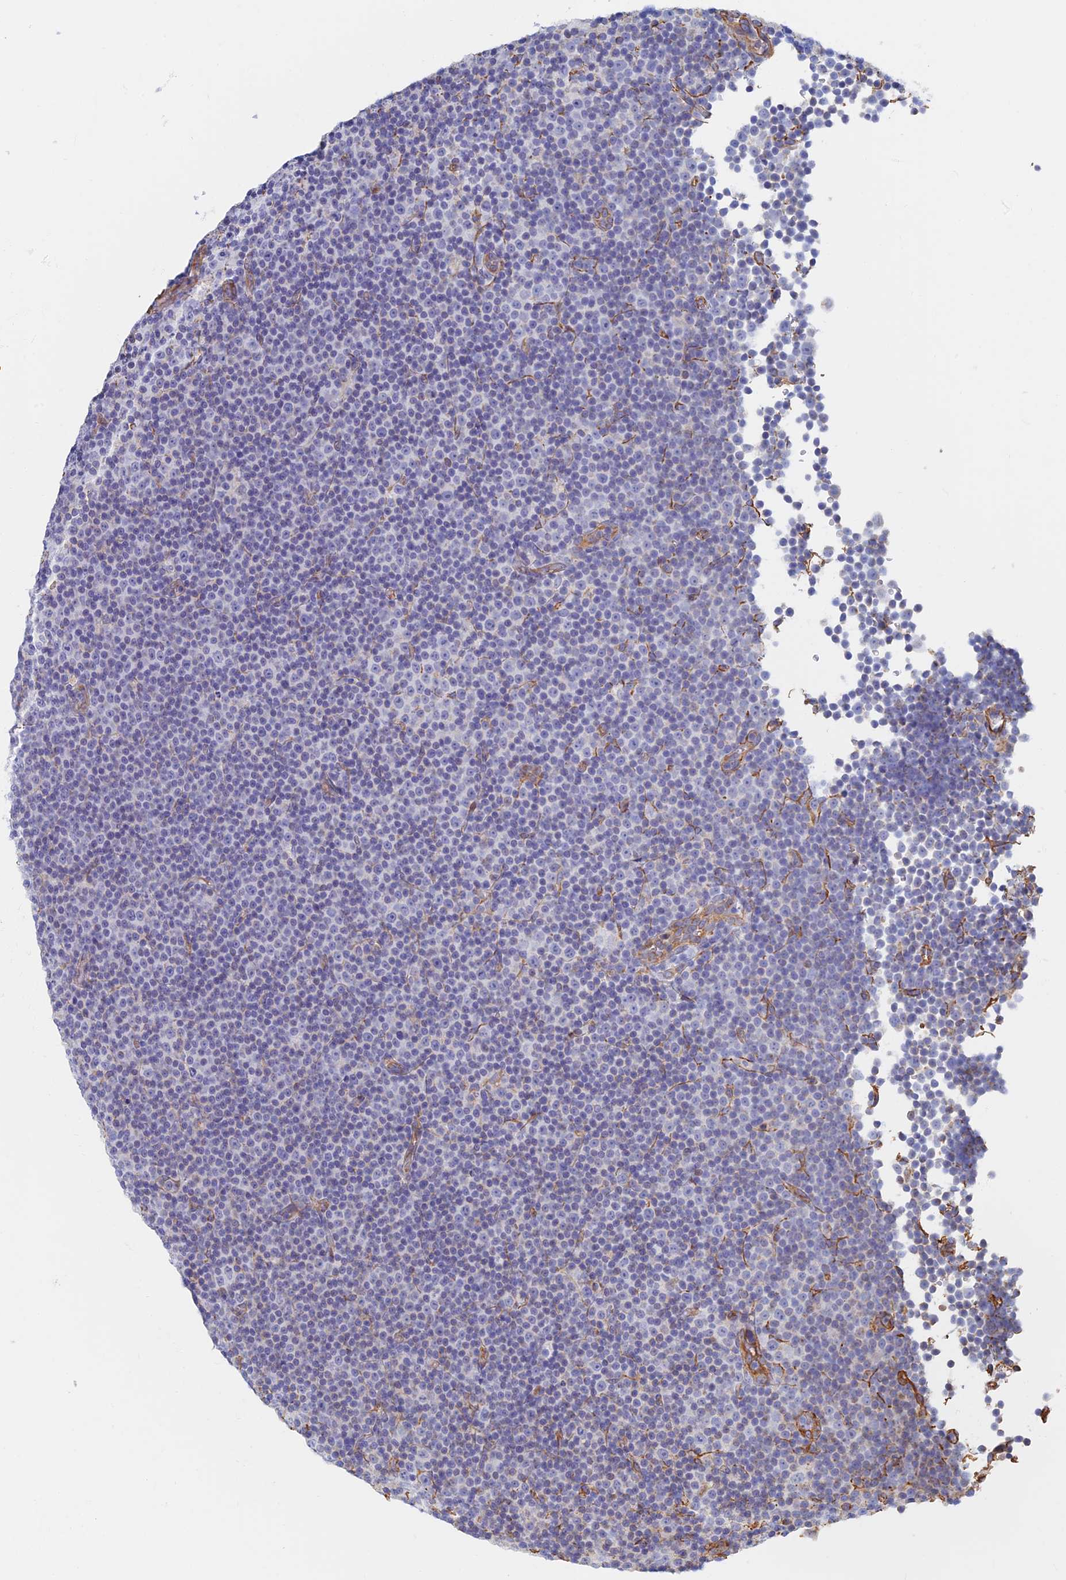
{"staining": {"intensity": "negative", "quantity": "none", "location": "none"}, "tissue": "lymphoma", "cell_type": "Tumor cells", "image_type": "cancer", "snomed": [{"axis": "morphology", "description": "Malignant lymphoma, non-Hodgkin's type, Low grade"}, {"axis": "topography", "description": "Lymph node"}], "caption": "Immunohistochemistry (IHC) image of lymphoma stained for a protein (brown), which exhibits no positivity in tumor cells. The staining is performed using DAB (3,3'-diaminobenzidine) brown chromogen with nuclei counter-stained in using hematoxylin.", "gene": "RMC1", "patient": {"sex": "female", "age": 67}}